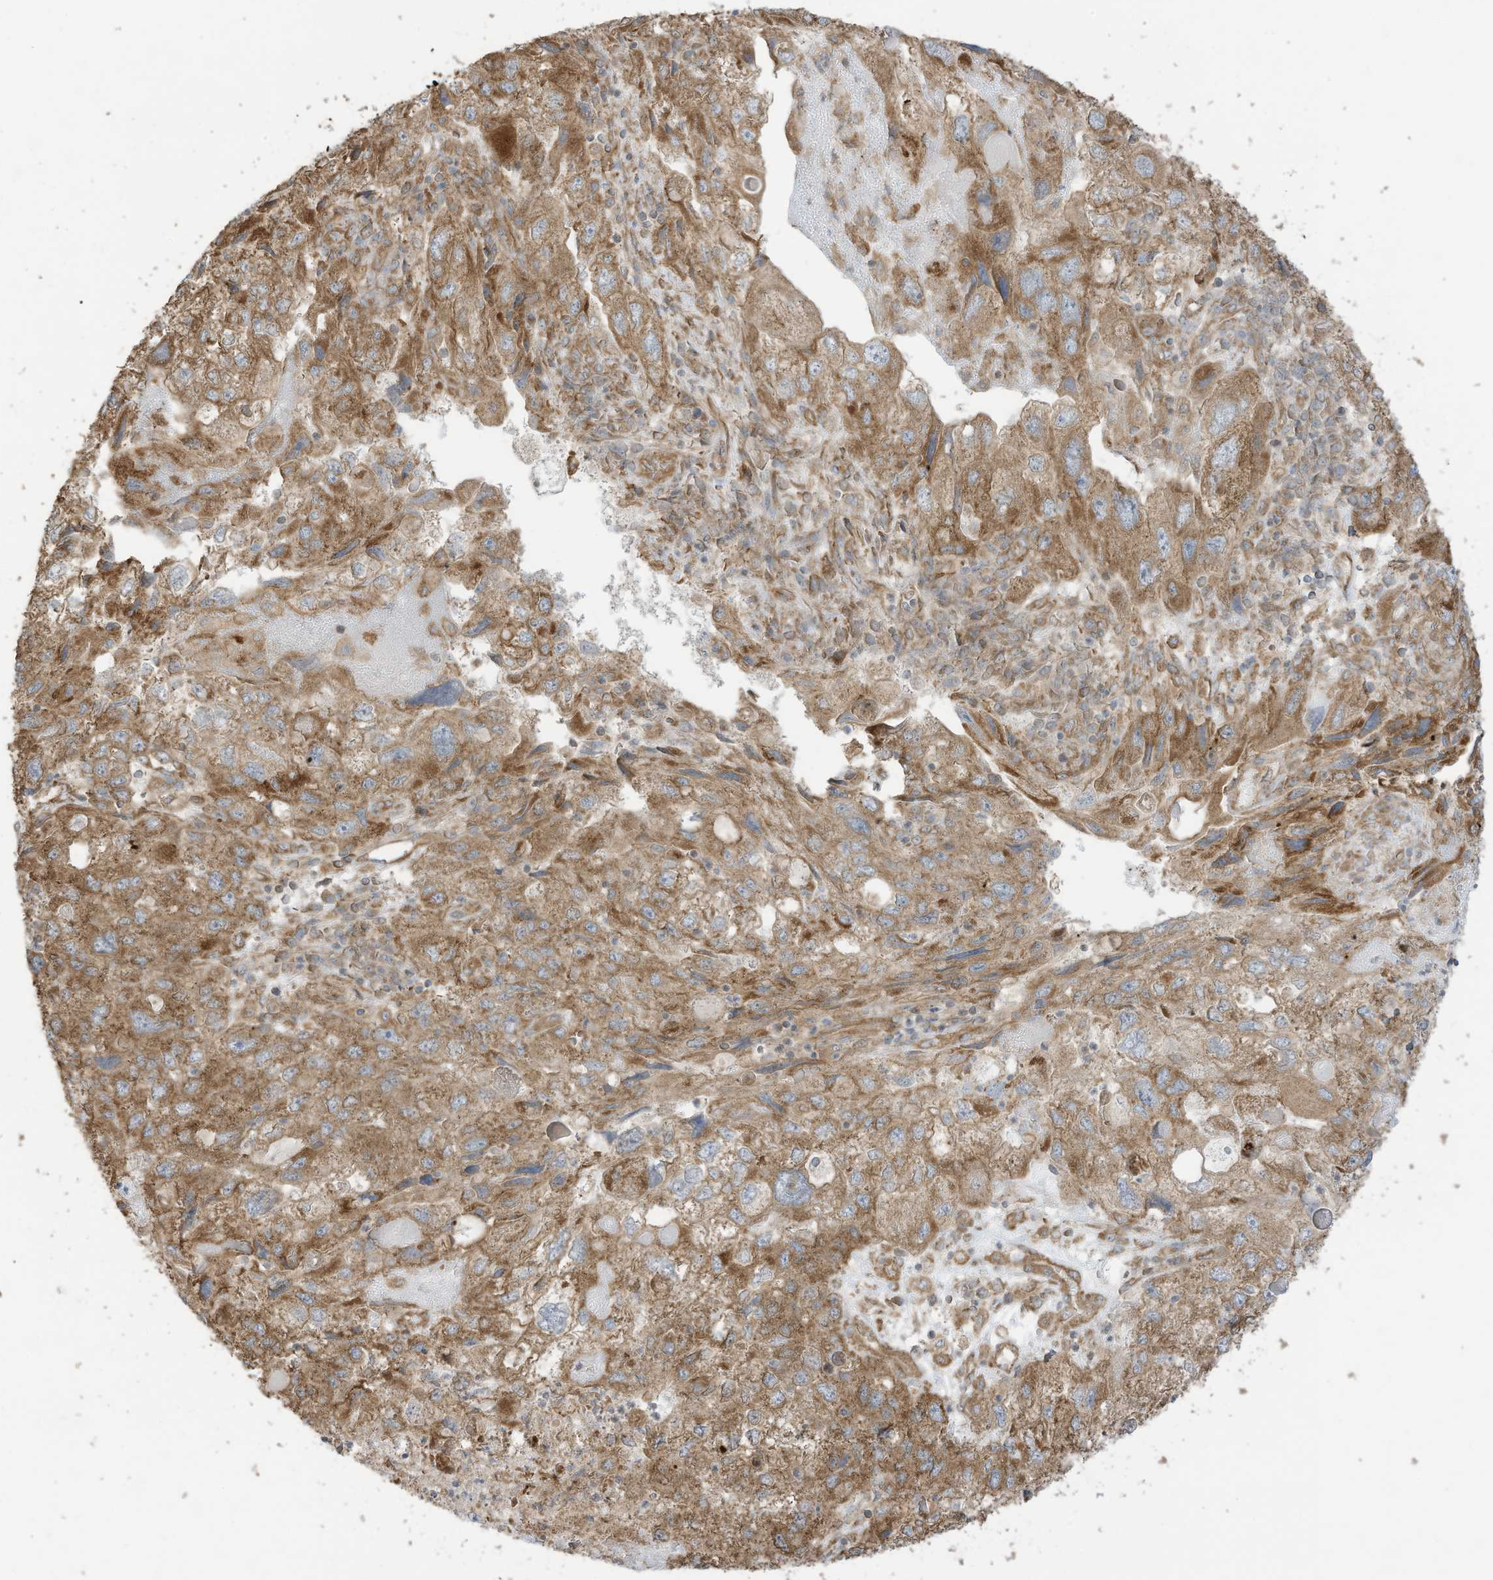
{"staining": {"intensity": "moderate", "quantity": ">75%", "location": "cytoplasmic/membranous"}, "tissue": "endometrial cancer", "cell_type": "Tumor cells", "image_type": "cancer", "snomed": [{"axis": "morphology", "description": "Adenocarcinoma, NOS"}, {"axis": "topography", "description": "Endometrium"}], "caption": "Tumor cells demonstrate medium levels of moderate cytoplasmic/membranous staining in about >75% of cells in human adenocarcinoma (endometrial).", "gene": "CGAS", "patient": {"sex": "female", "age": 49}}